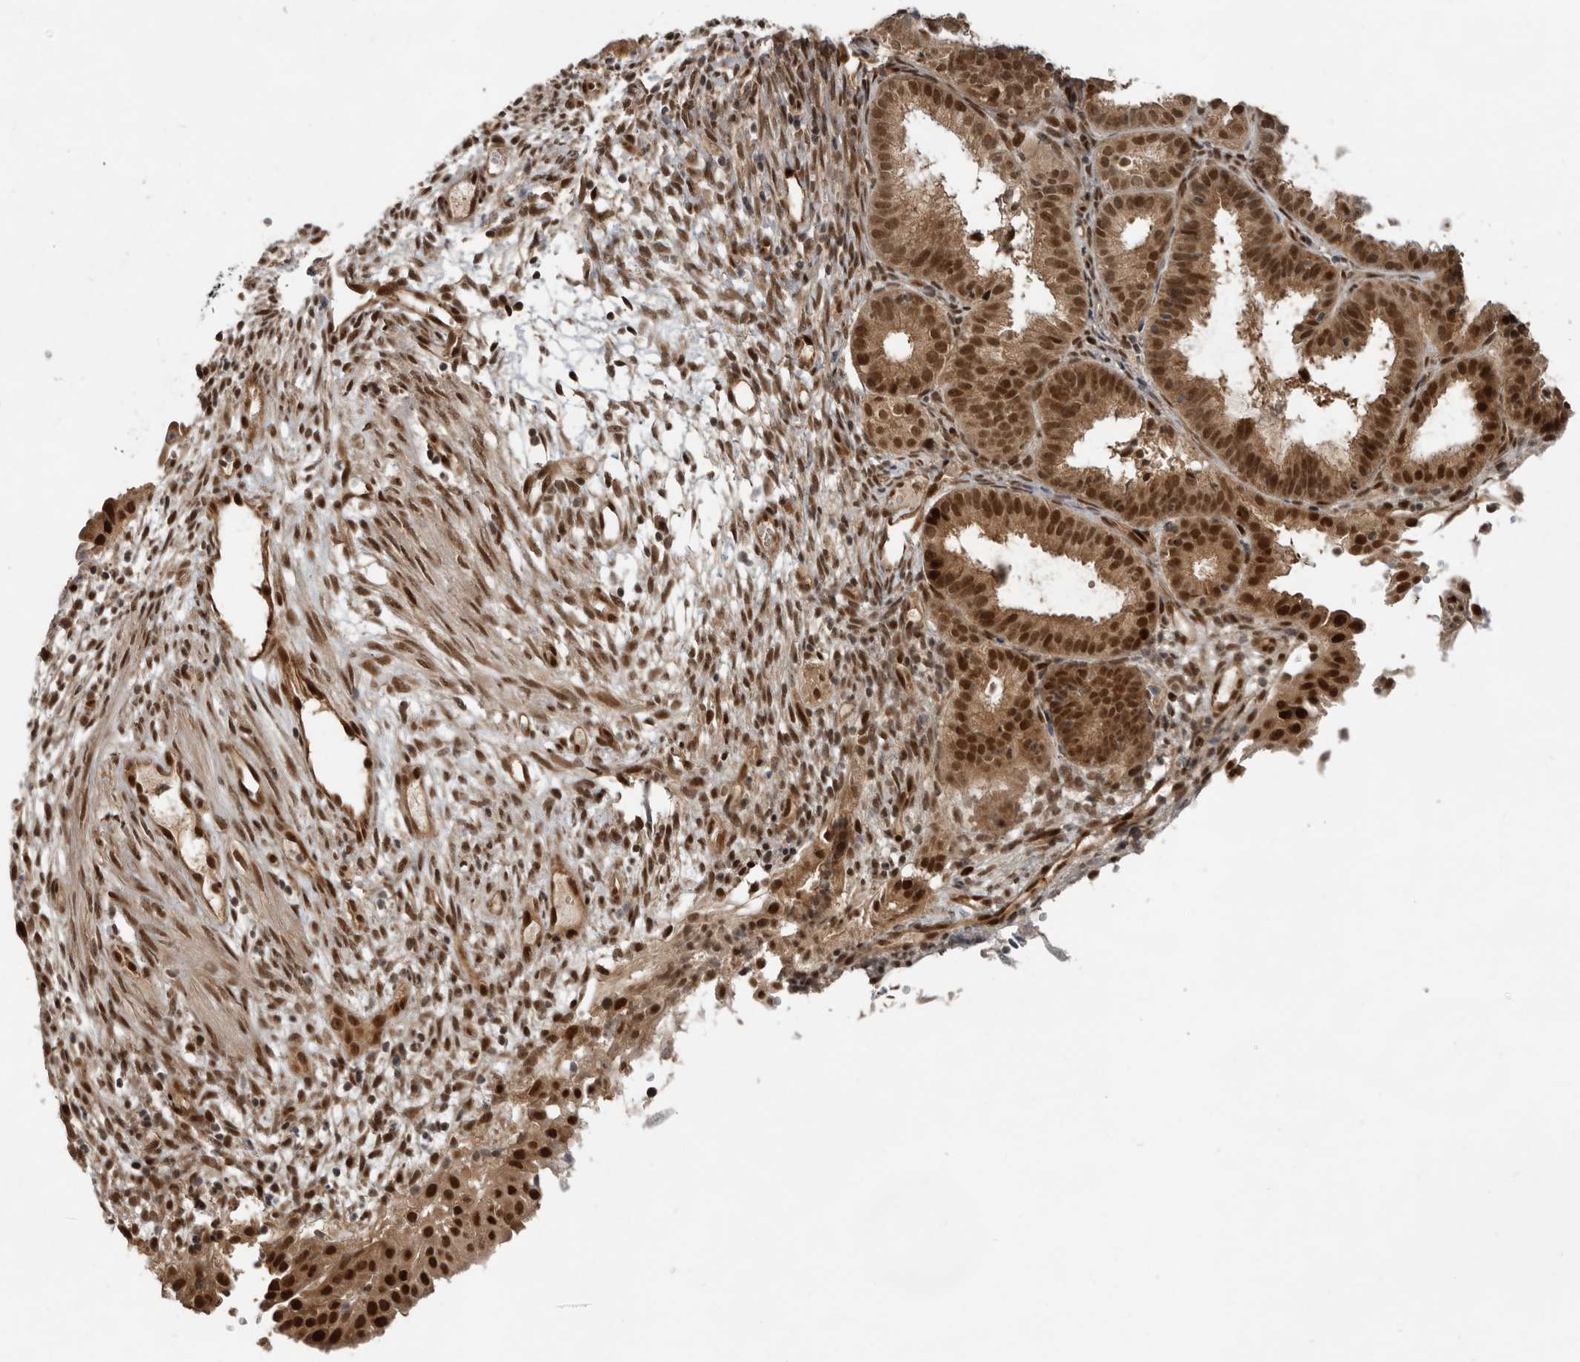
{"staining": {"intensity": "strong", "quantity": ">75%", "location": "cytoplasmic/membranous,nuclear"}, "tissue": "endometrial cancer", "cell_type": "Tumor cells", "image_type": "cancer", "snomed": [{"axis": "morphology", "description": "Adenocarcinoma, NOS"}, {"axis": "topography", "description": "Endometrium"}], "caption": "DAB immunohistochemical staining of endometrial adenocarcinoma exhibits strong cytoplasmic/membranous and nuclear protein staining in about >75% of tumor cells.", "gene": "CDC27", "patient": {"sex": "female", "age": 51}}